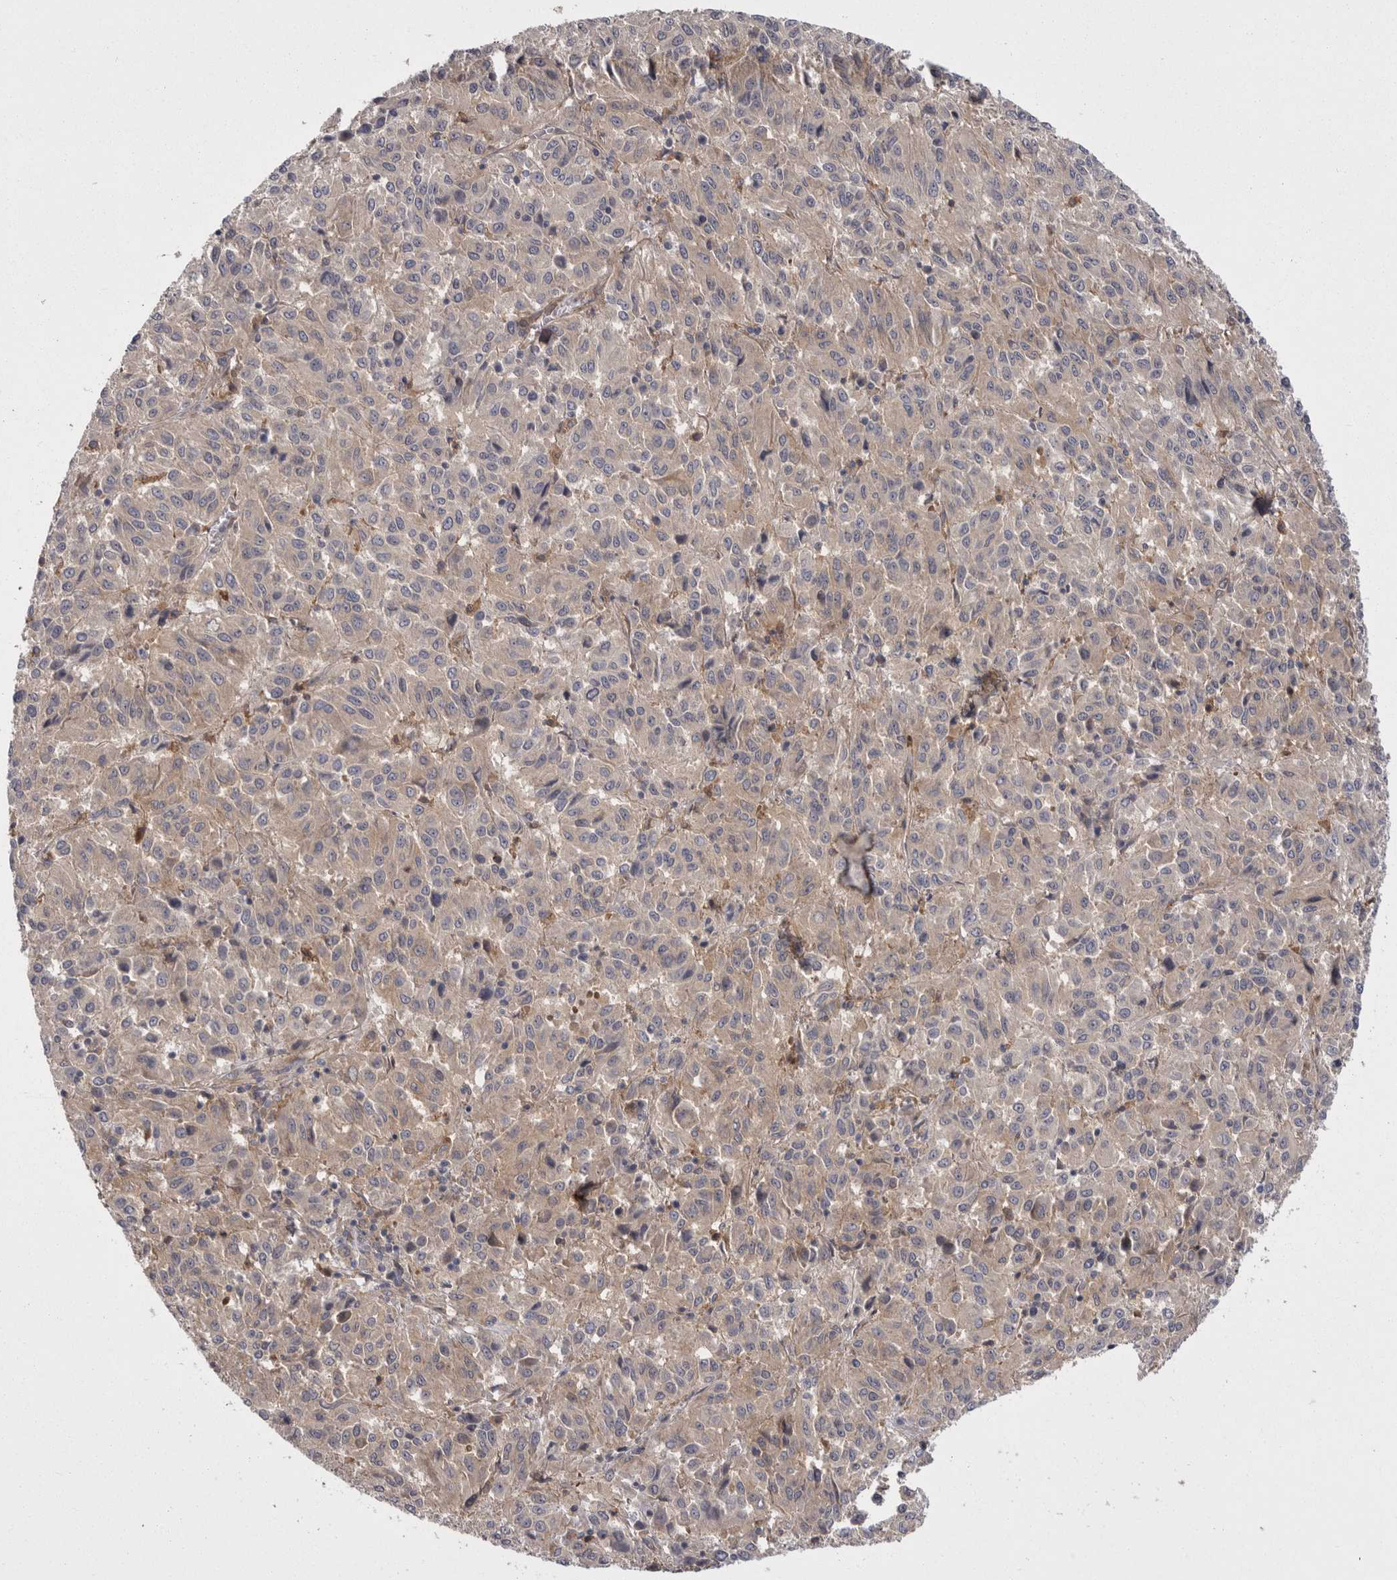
{"staining": {"intensity": "weak", "quantity": "25%-75%", "location": "cytoplasmic/membranous"}, "tissue": "melanoma", "cell_type": "Tumor cells", "image_type": "cancer", "snomed": [{"axis": "morphology", "description": "Malignant melanoma, Metastatic site"}, {"axis": "topography", "description": "Lung"}], "caption": "This is an image of immunohistochemistry staining of melanoma, which shows weak expression in the cytoplasmic/membranous of tumor cells.", "gene": "OSBPL9", "patient": {"sex": "male", "age": 64}}